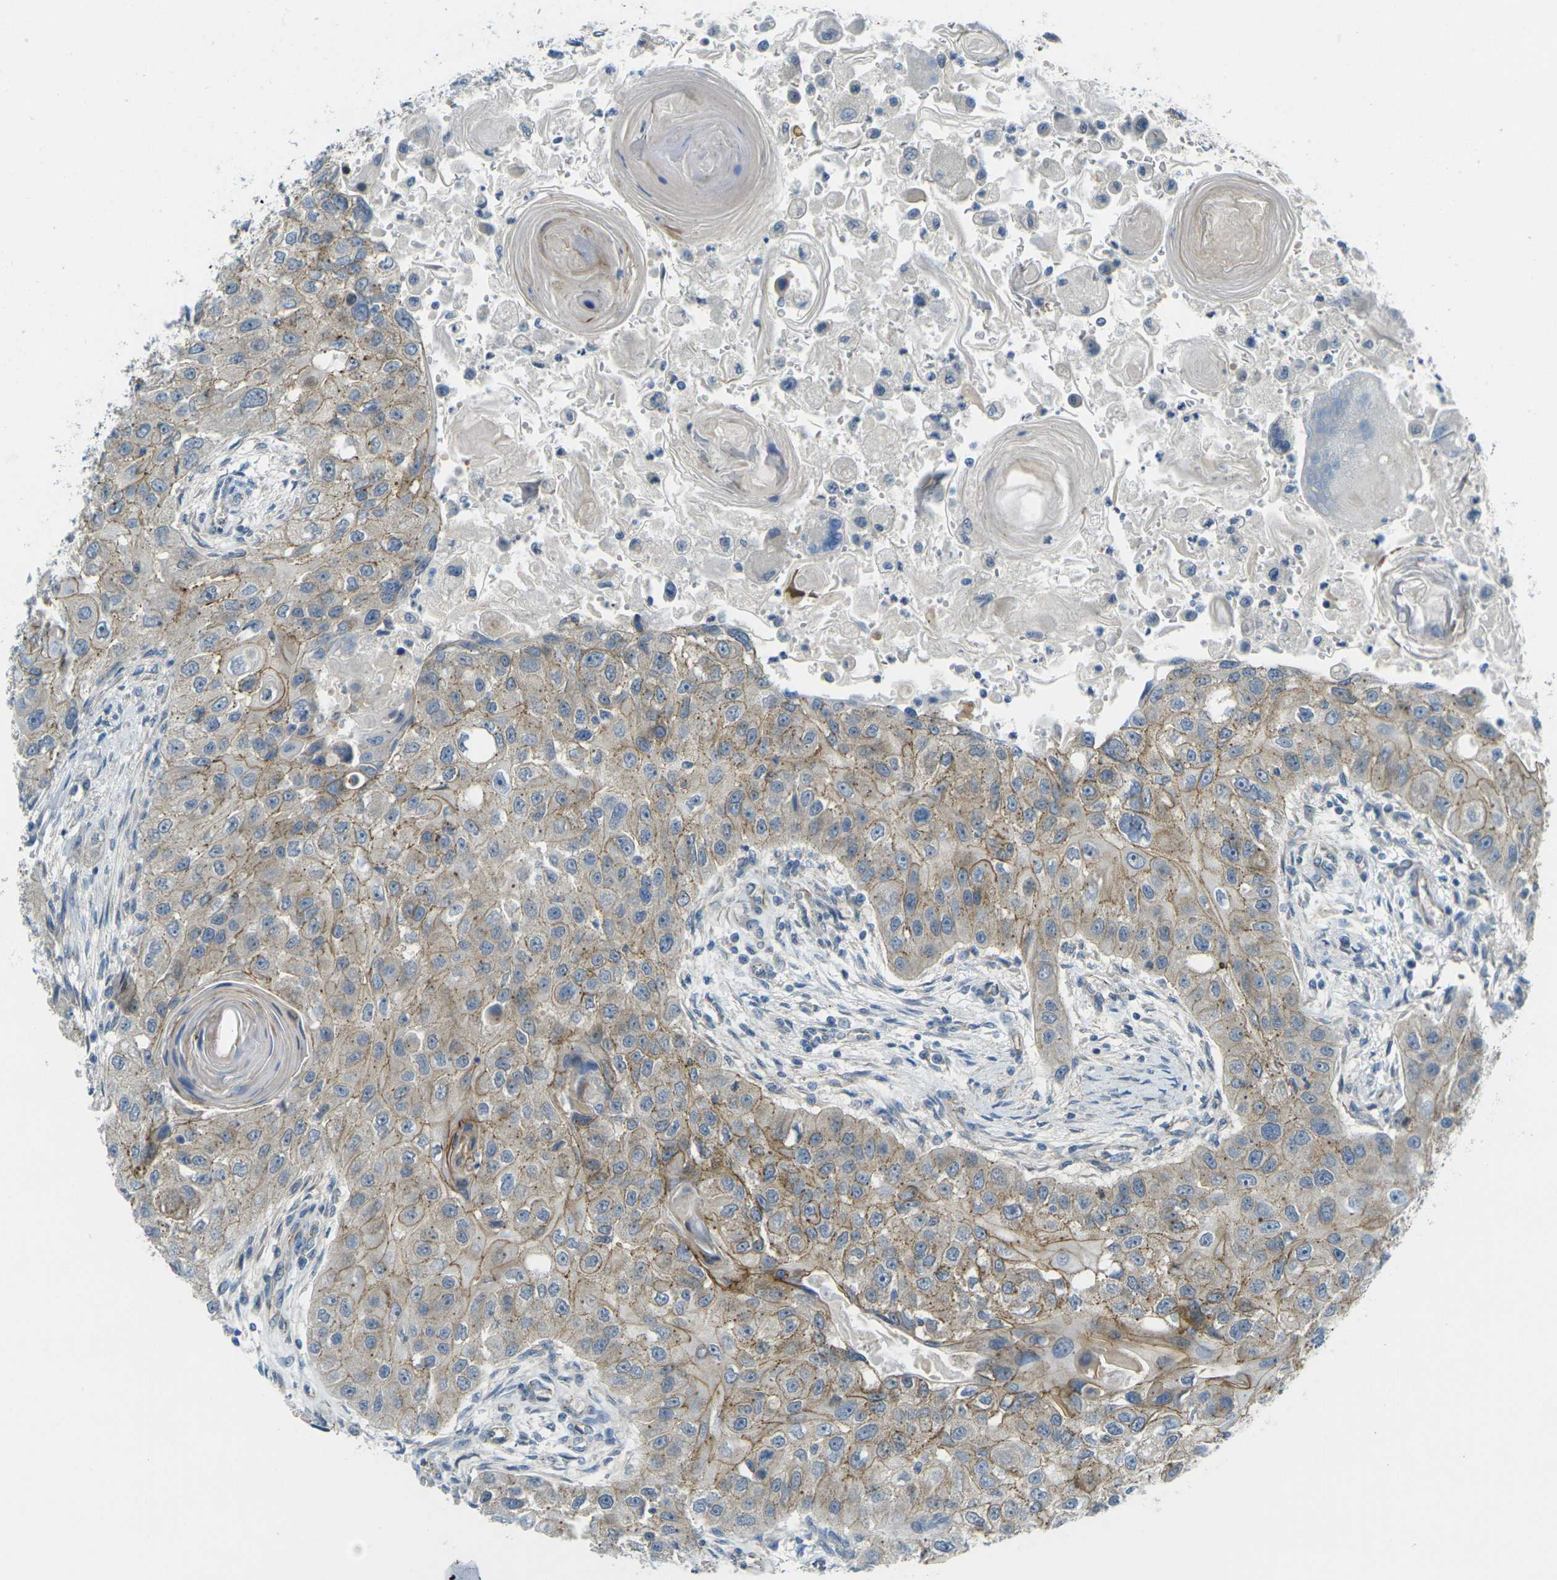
{"staining": {"intensity": "weak", "quantity": ">75%", "location": "cytoplasmic/membranous"}, "tissue": "head and neck cancer", "cell_type": "Tumor cells", "image_type": "cancer", "snomed": [{"axis": "morphology", "description": "Normal tissue, NOS"}, {"axis": "morphology", "description": "Squamous cell carcinoma, NOS"}, {"axis": "topography", "description": "Skeletal muscle"}, {"axis": "topography", "description": "Head-Neck"}], "caption": "This histopathology image reveals head and neck squamous cell carcinoma stained with immunohistochemistry (IHC) to label a protein in brown. The cytoplasmic/membranous of tumor cells show weak positivity for the protein. Nuclei are counter-stained blue.", "gene": "RHBDD1", "patient": {"sex": "male", "age": 51}}